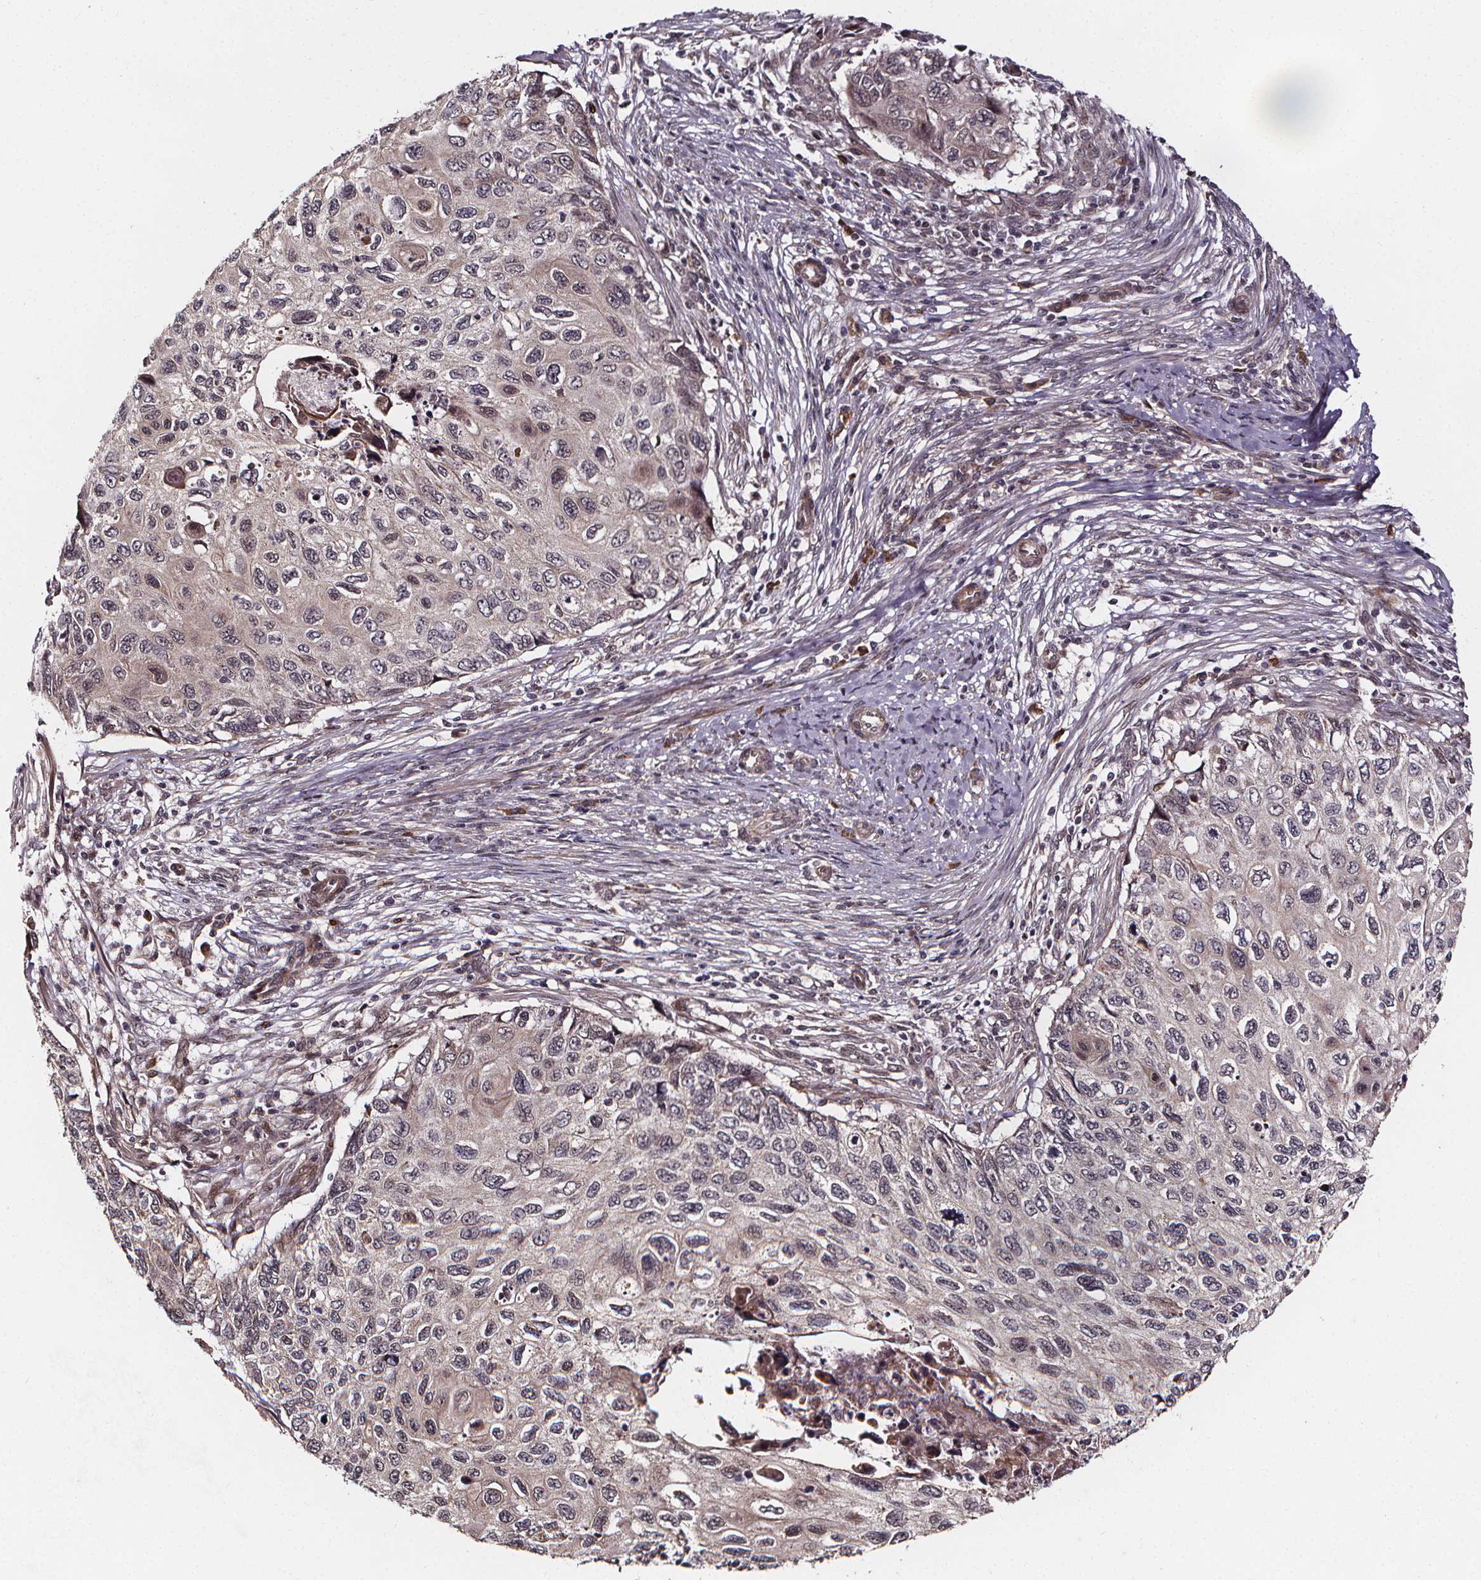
{"staining": {"intensity": "negative", "quantity": "none", "location": "none"}, "tissue": "cervical cancer", "cell_type": "Tumor cells", "image_type": "cancer", "snomed": [{"axis": "morphology", "description": "Squamous cell carcinoma, NOS"}, {"axis": "topography", "description": "Cervix"}], "caption": "Cervical squamous cell carcinoma stained for a protein using immunohistochemistry (IHC) shows no expression tumor cells.", "gene": "DDIT3", "patient": {"sex": "female", "age": 70}}